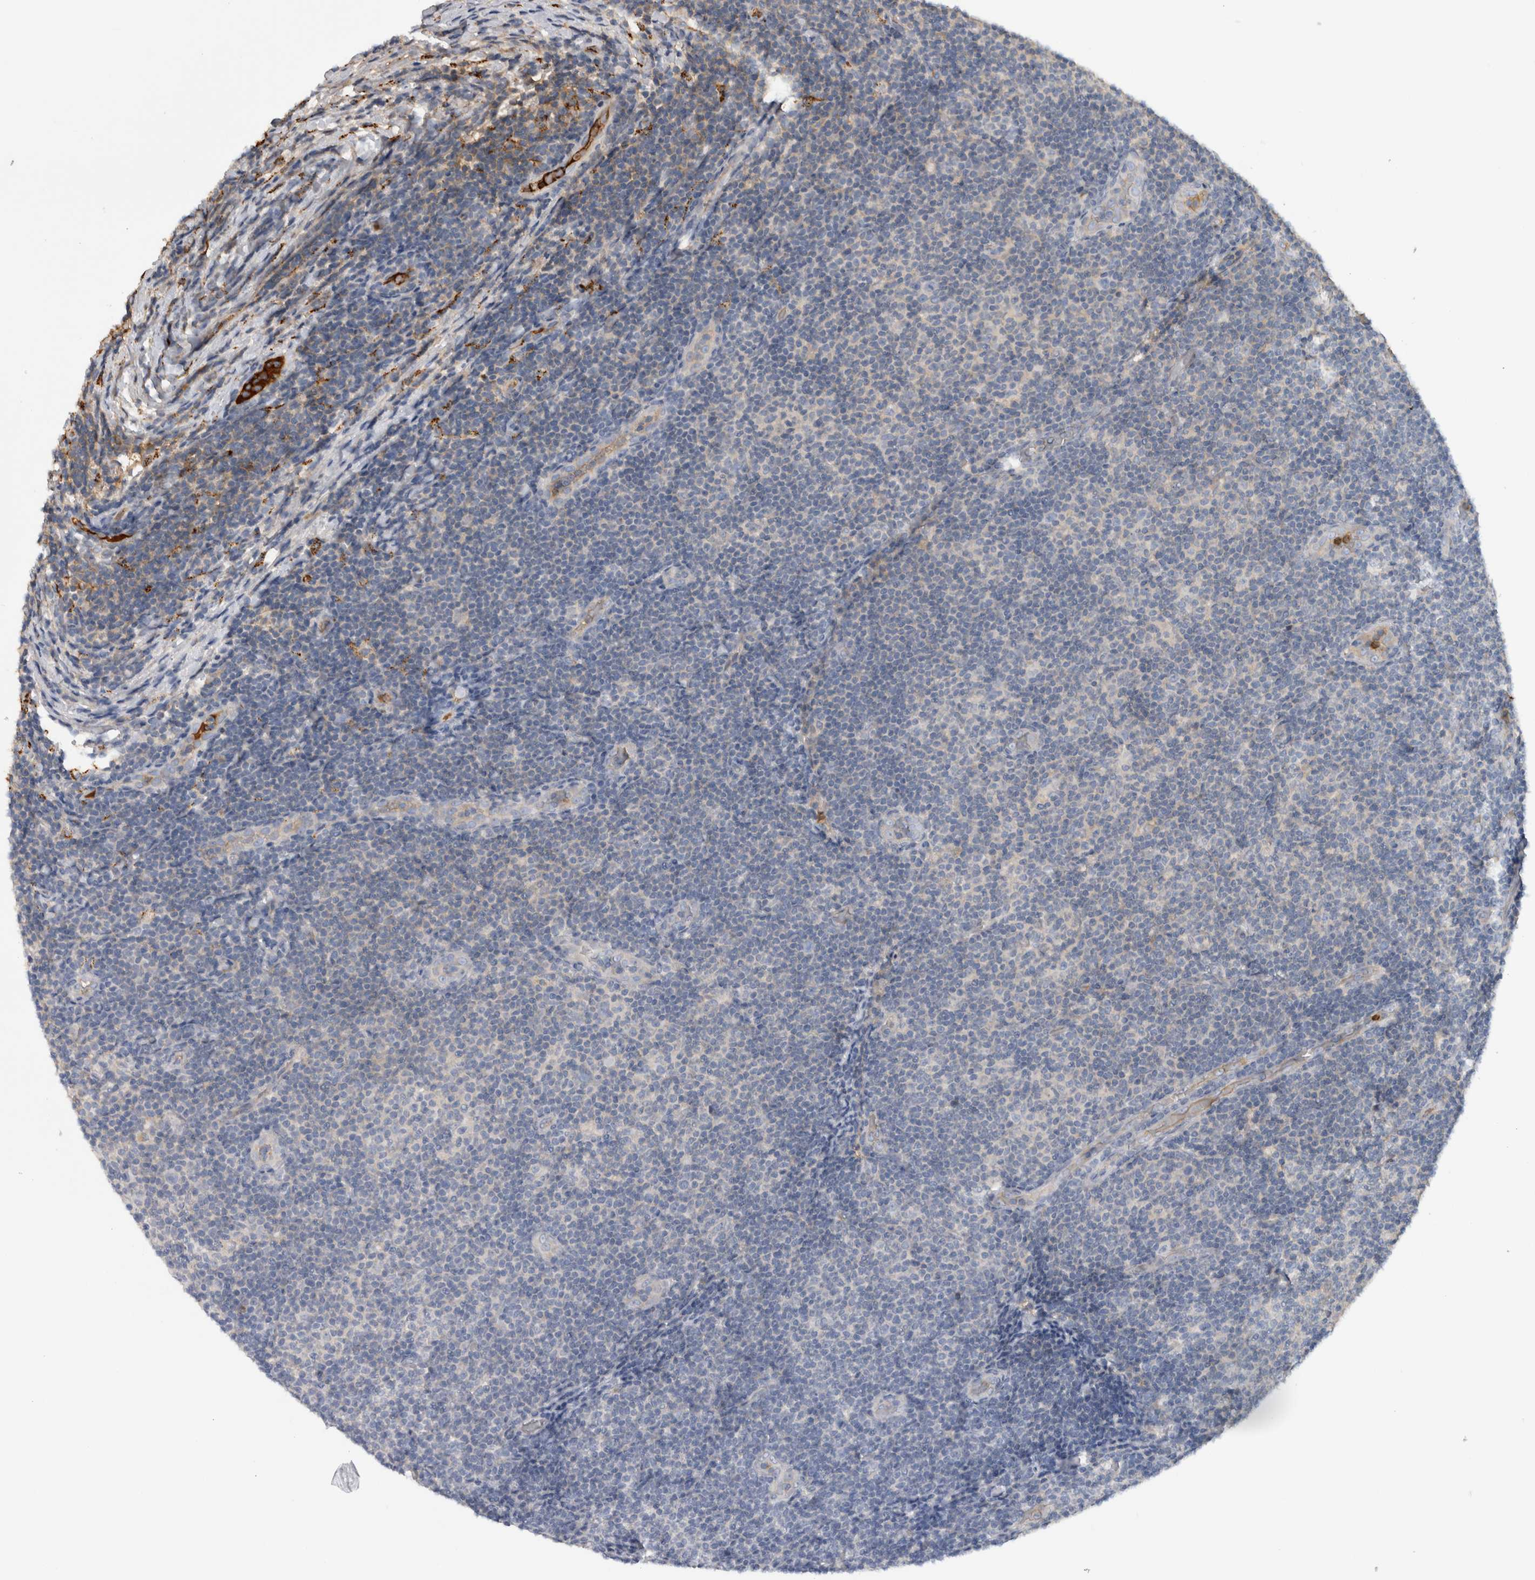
{"staining": {"intensity": "negative", "quantity": "none", "location": "none"}, "tissue": "lymphoma", "cell_type": "Tumor cells", "image_type": "cancer", "snomed": [{"axis": "morphology", "description": "Malignant lymphoma, non-Hodgkin's type, Low grade"}, {"axis": "topography", "description": "Lymph node"}], "caption": "The micrograph displays no staining of tumor cells in lymphoma.", "gene": "TBCE", "patient": {"sex": "male", "age": 83}}